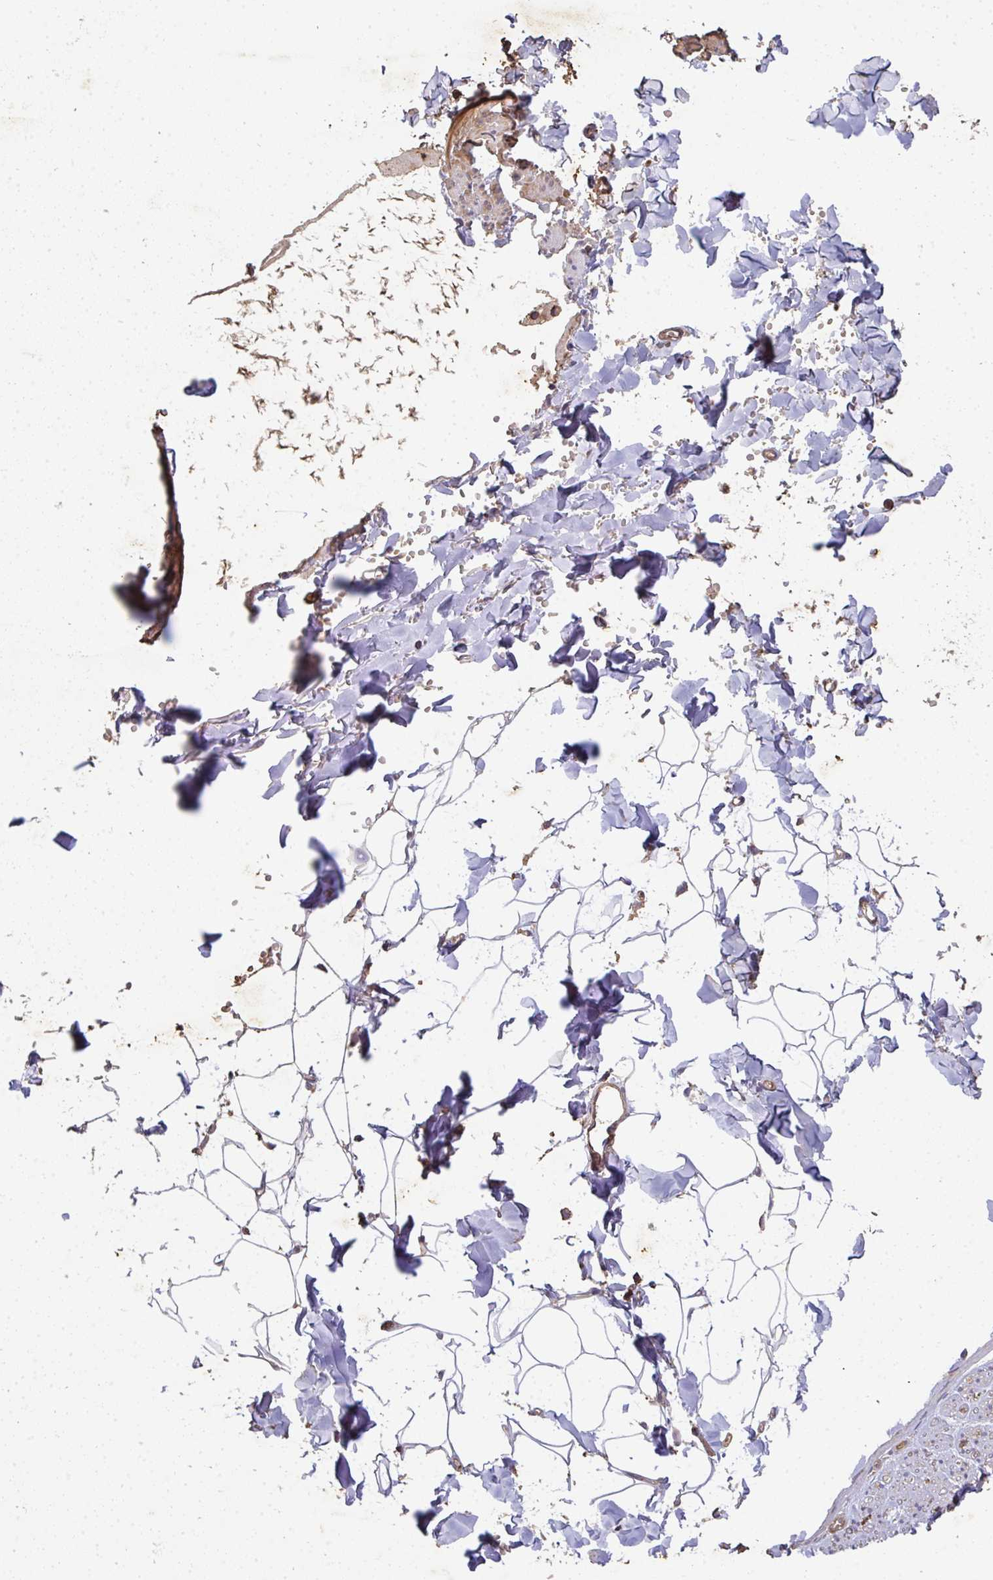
{"staining": {"intensity": "negative", "quantity": "none", "location": "none"}, "tissue": "adipose tissue", "cell_type": "Adipocytes", "image_type": "normal", "snomed": [{"axis": "morphology", "description": "Normal tissue, NOS"}, {"axis": "topography", "description": "Cartilage tissue"}, {"axis": "topography", "description": "Bronchus"}, {"axis": "topography", "description": "Peripheral nerve tissue"}], "caption": "IHC of normal adipose tissue demonstrates no staining in adipocytes. (DAB immunohistochemistry visualized using brightfield microscopy, high magnification).", "gene": "TNMD", "patient": {"sex": "female", "age": 59}}